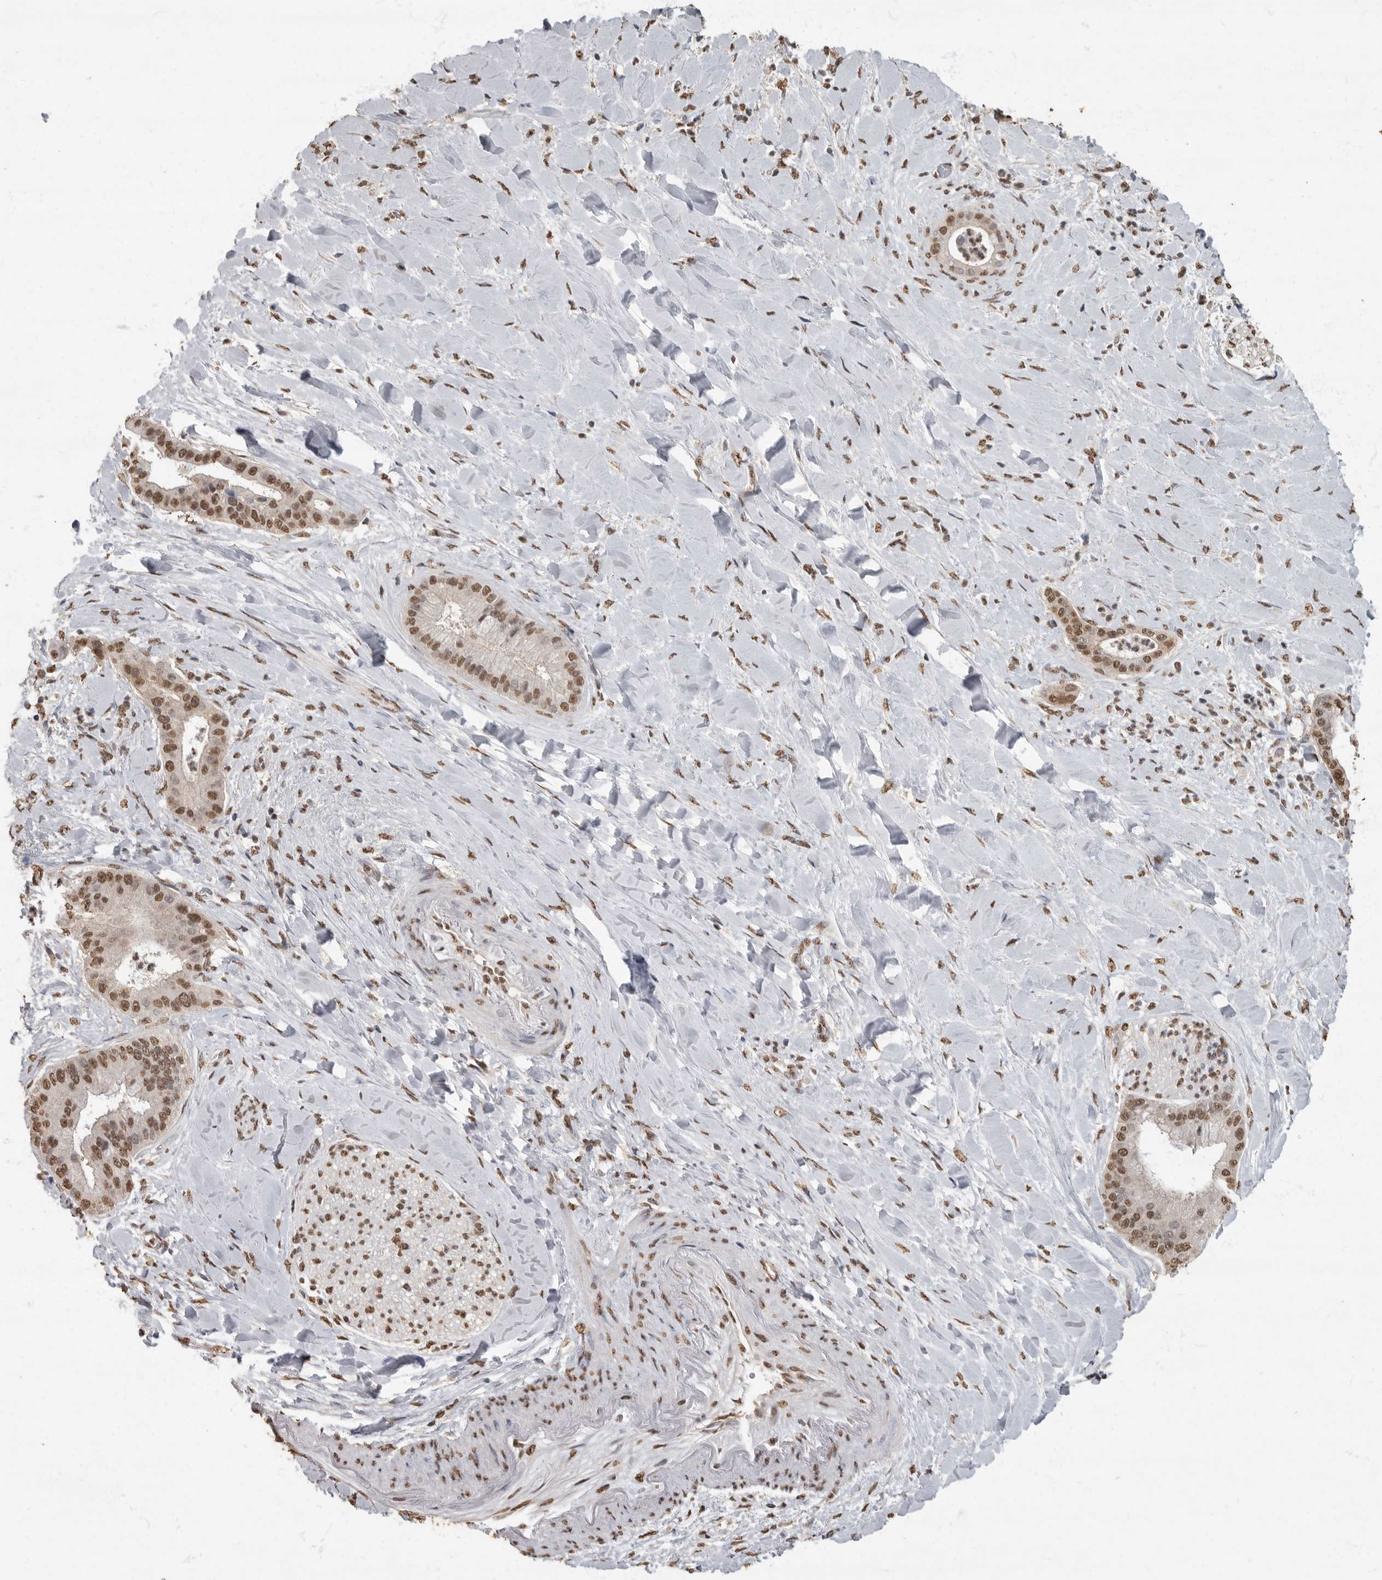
{"staining": {"intensity": "moderate", "quantity": ">75%", "location": "nuclear"}, "tissue": "liver cancer", "cell_type": "Tumor cells", "image_type": "cancer", "snomed": [{"axis": "morphology", "description": "Cholangiocarcinoma"}, {"axis": "topography", "description": "Liver"}], "caption": "Immunohistochemistry of liver cancer (cholangiocarcinoma) shows medium levels of moderate nuclear expression in about >75% of tumor cells. (DAB (3,3'-diaminobenzidine) IHC with brightfield microscopy, high magnification).", "gene": "NBL1", "patient": {"sex": "female", "age": 54}}